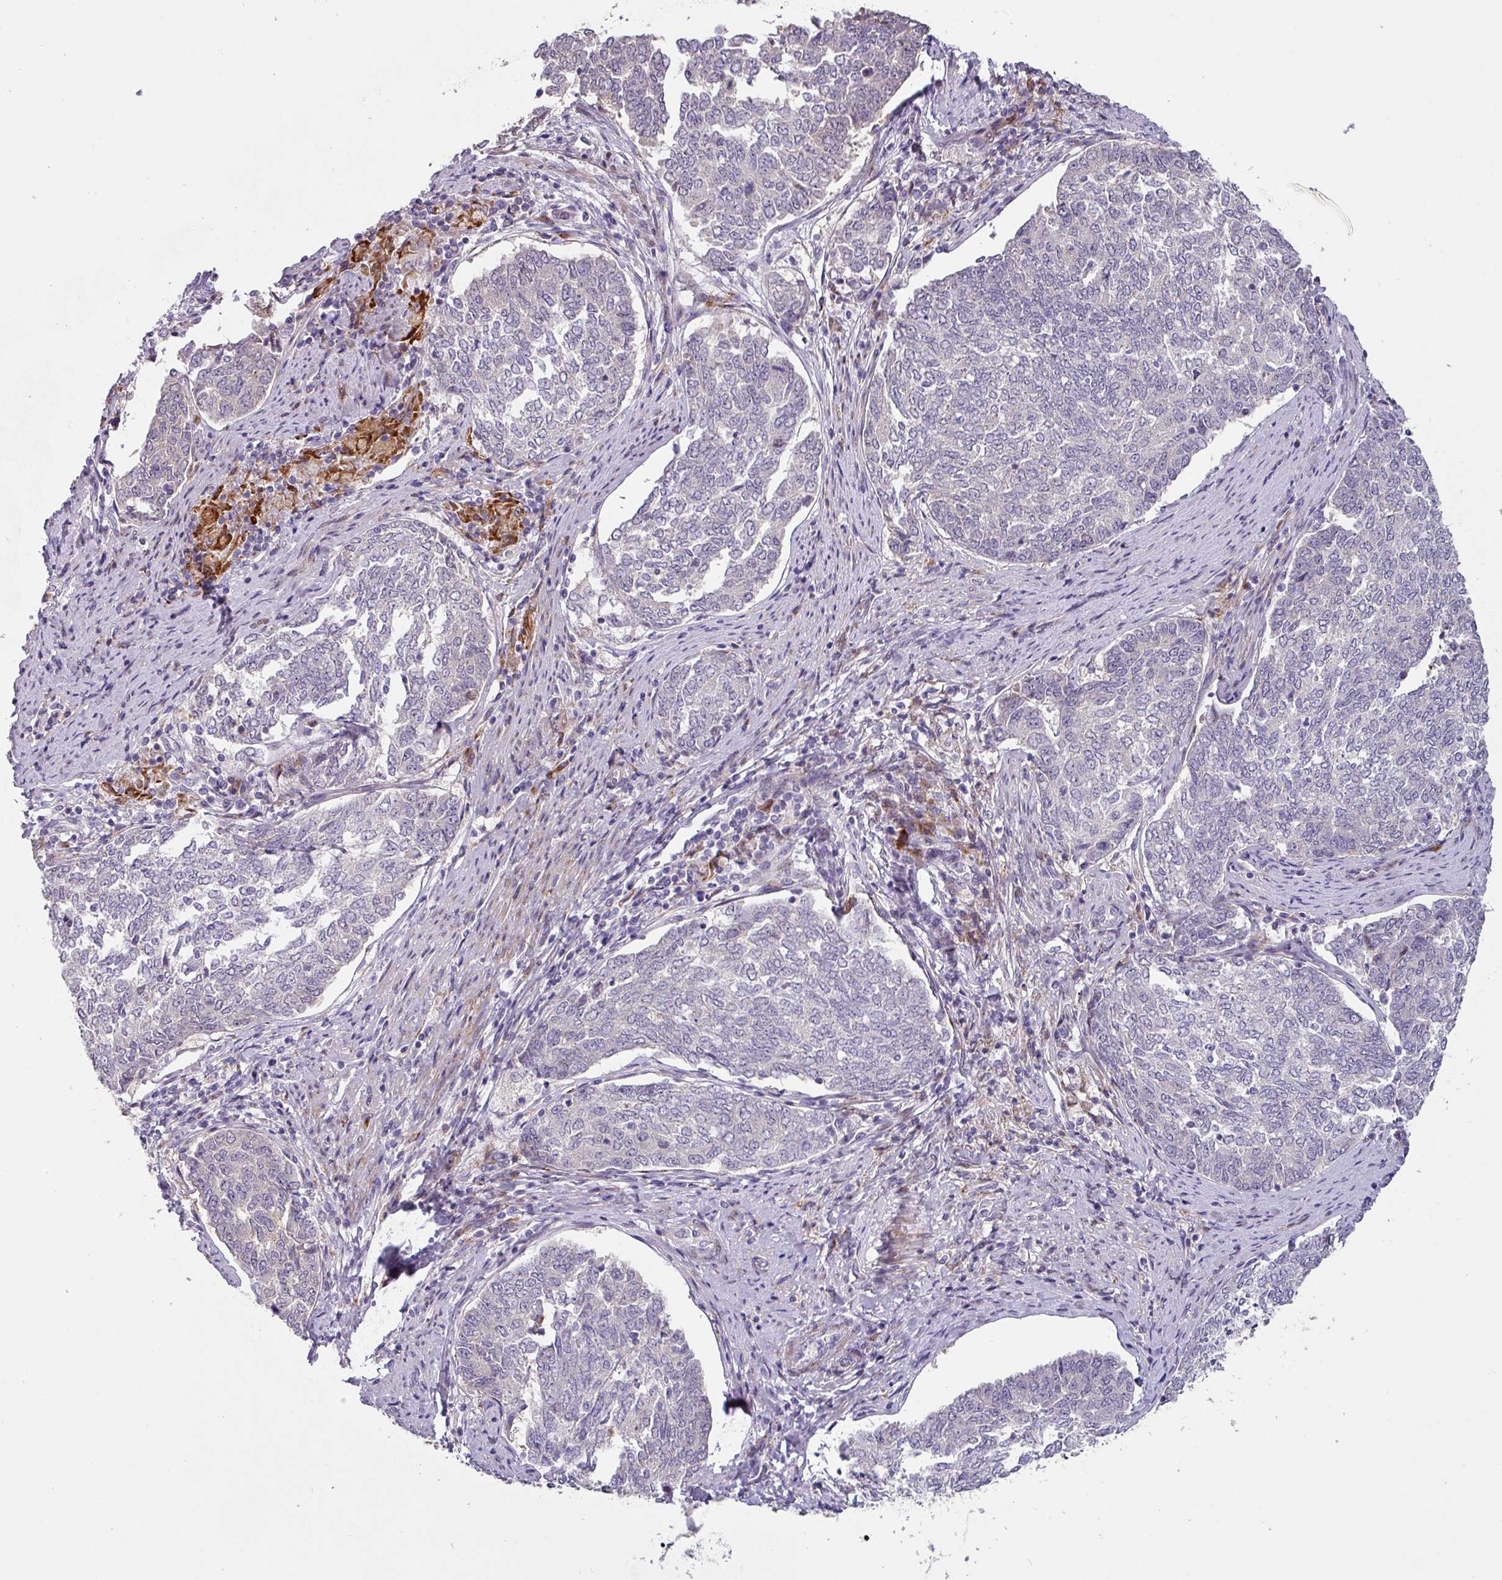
{"staining": {"intensity": "negative", "quantity": "none", "location": "none"}, "tissue": "endometrial cancer", "cell_type": "Tumor cells", "image_type": "cancer", "snomed": [{"axis": "morphology", "description": "Adenocarcinoma, NOS"}, {"axis": "topography", "description": "Endometrium"}], "caption": "Immunohistochemistry of adenocarcinoma (endometrial) exhibits no staining in tumor cells.", "gene": "KLHL3", "patient": {"sex": "female", "age": 80}}